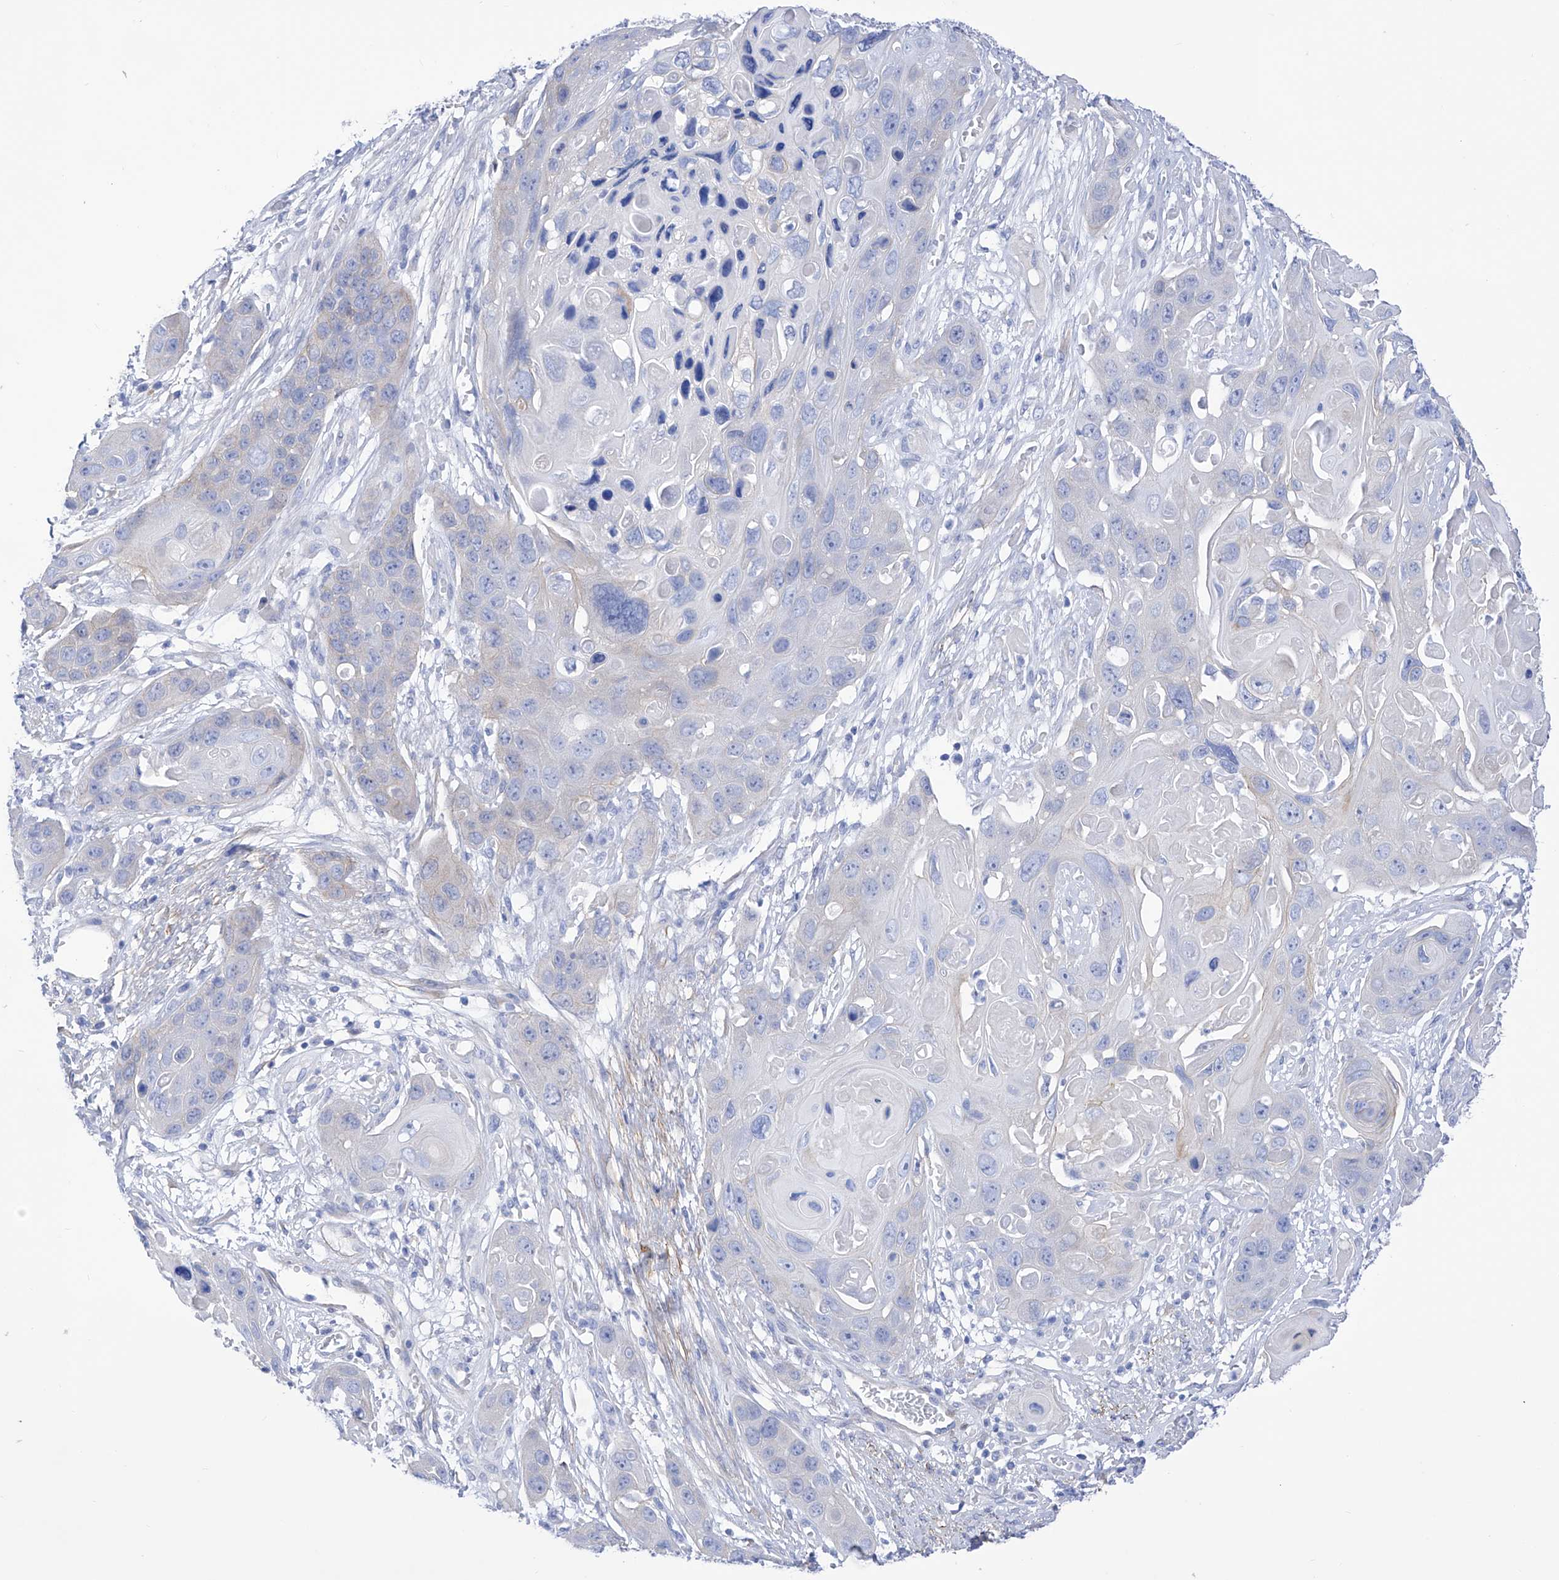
{"staining": {"intensity": "negative", "quantity": "none", "location": "none"}, "tissue": "skin cancer", "cell_type": "Tumor cells", "image_type": "cancer", "snomed": [{"axis": "morphology", "description": "Squamous cell carcinoma, NOS"}, {"axis": "topography", "description": "Skin"}], "caption": "Skin cancer was stained to show a protein in brown. There is no significant staining in tumor cells. (Stains: DAB (3,3'-diaminobenzidine) immunohistochemistry with hematoxylin counter stain, Microscopy: brightfield microscopy at high magnification).", "gene": "TRPC7", "patient": {"sex": "male", "age": 55}}